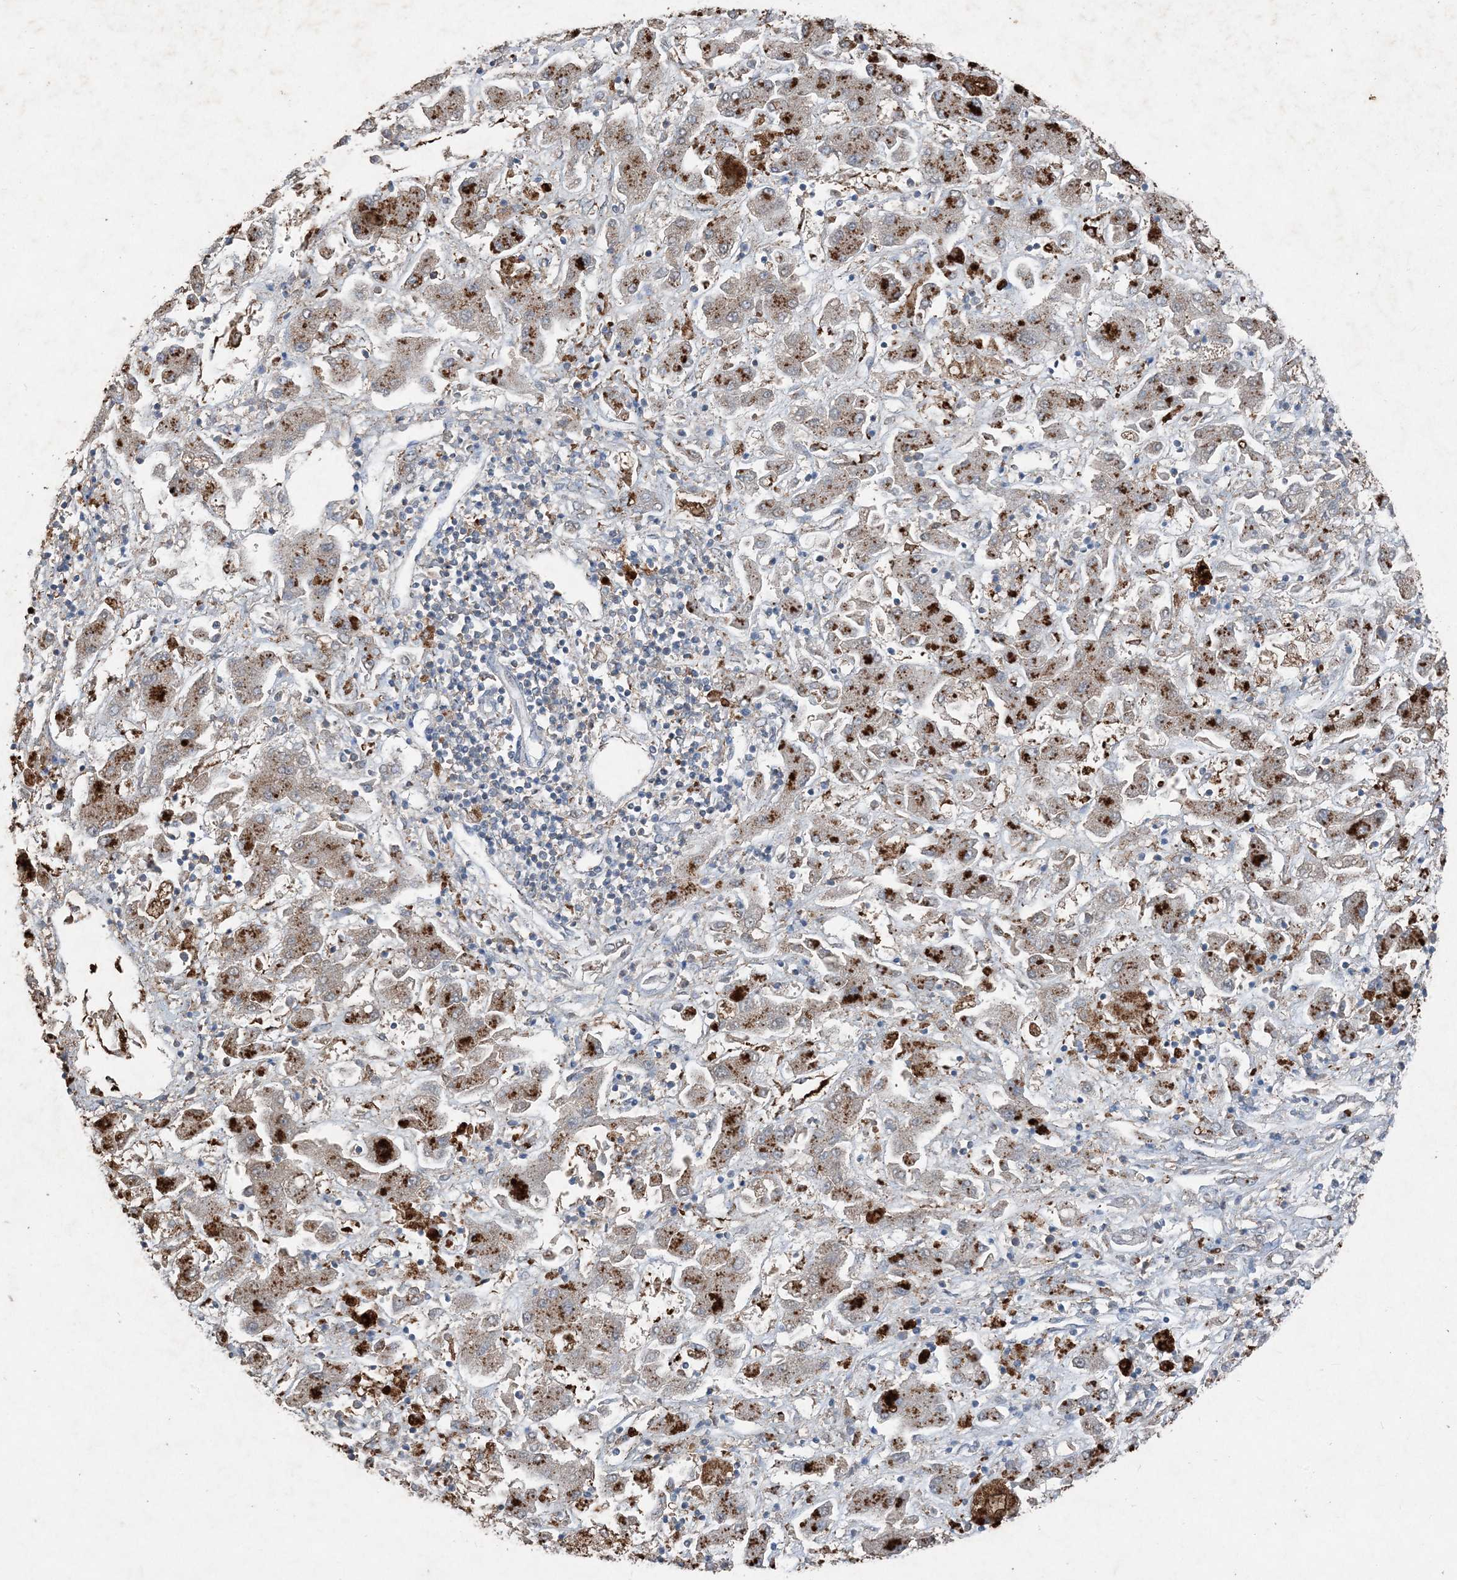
{"staining": {"intensity": "moderate", "quantity": "<25%", "location": "cytoplasmic/membranous"}, "tissue": "liver cancer", "cell_type": "Tumor cells", "image_type": "cancer", "snomed": [{"axis": "morphology", "description": "Cholangiocarcinoma"}, {"axis": "topography", "description": "Liver"}], "caption": "Immunohistochemistry (DAB (3,3'-diaminobenzidine)) staining of liver cancer (cholangiocarcinoma) exhibits moderate cytoplasmic/membranous protein positivity in approximately <25% of tumor cells.", "gene": "FCN3", "patient": {"sex": "male", "age": 50}}